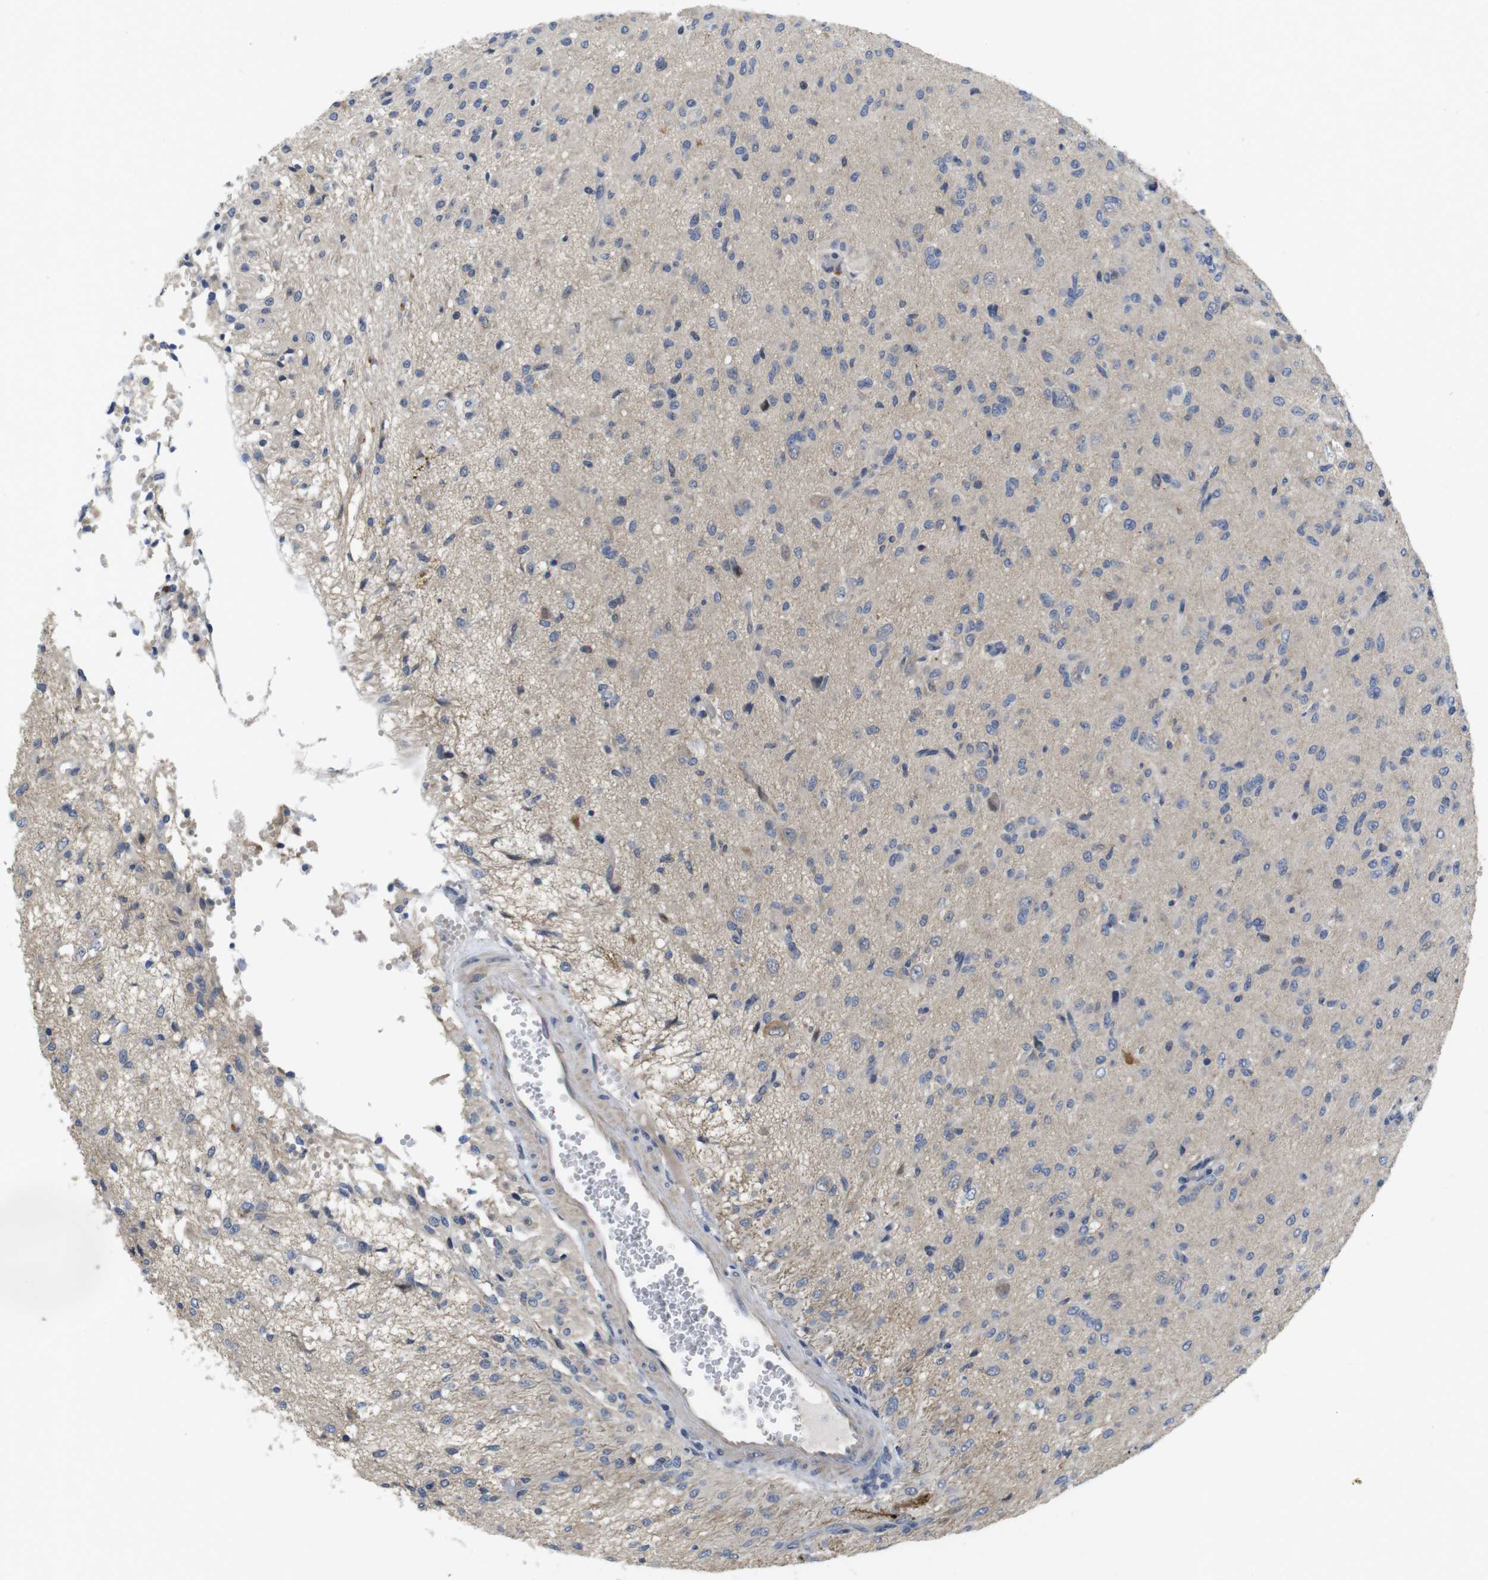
{"staining": {"intensity": "negative", "quantity": "none", "location": "none"}, "tissue": "glioma", "cell_type": "Tumor cells", "image_type": "cancer", "snomed": [{"axis": "morphology", "description": "Glioma, malignant, High grade"}, {"axis": "topography", "description": "Brain"}], "caption": "Immunohistochemistry (IHC) of human high-grade glioma (malignant) shows no expression in tumor cells. (Brightfield microscopy of DAB (3,3'-diaminobenzidine) immunohistochemistry at high magnification).", "gene": "FNTA", "patient": {"sex": "female", "age": 59}}